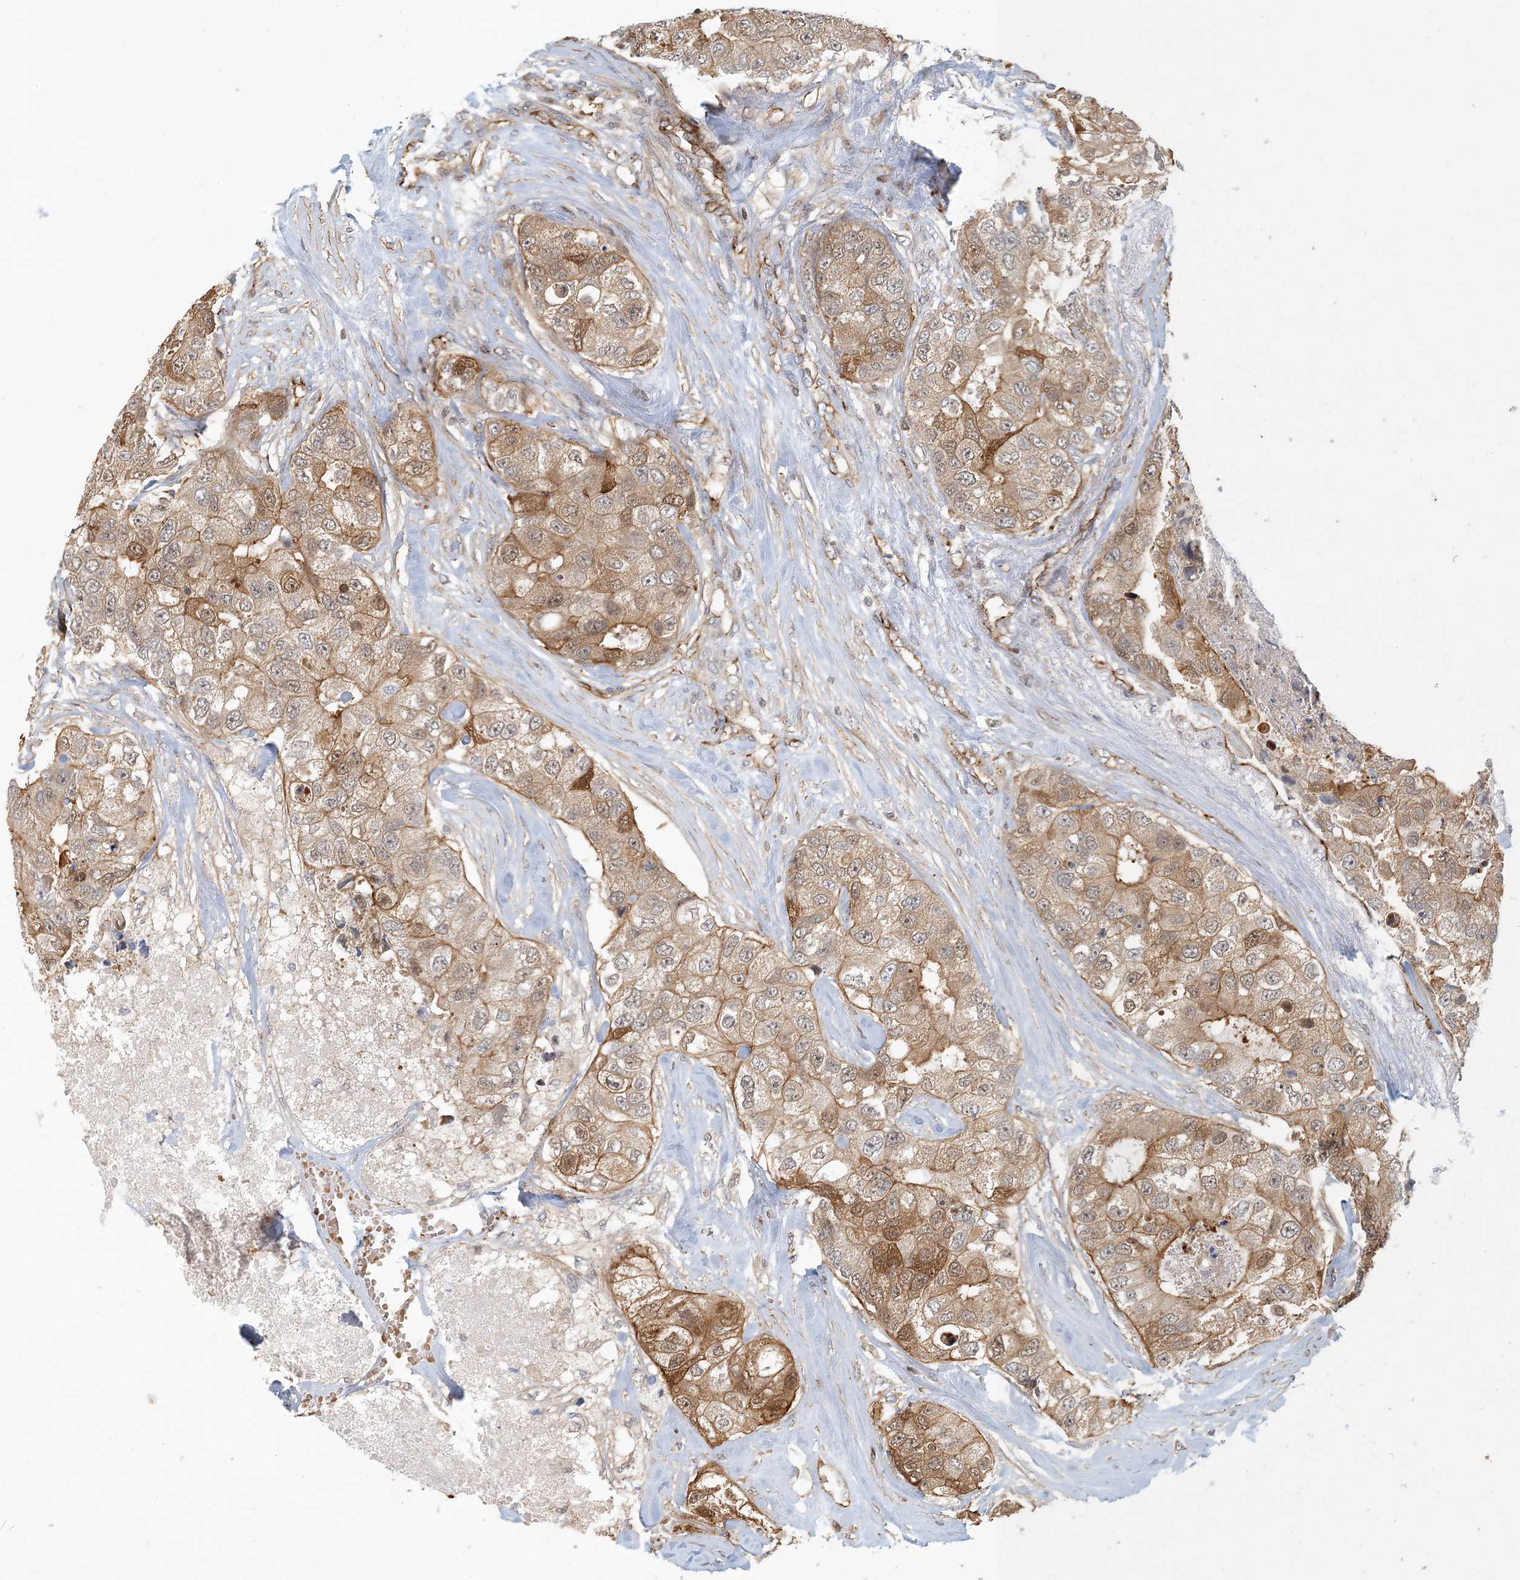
{"staining": {"intensity": "moderate", "quantity": ">75%", "location": "cytoplasmic/membranous,nuclear"}, "tissue": "breast cancer", "cell_type": "Tumor cells", "image_type": "cancer", "snomed": [{"axis": "morphology", "description": "Duct carcinoma"}, {"axis": "topography", "description": "Breast"}], "caption": "Moderate cytoplasmic/membranous and nuclear protein staining is seen in about >75% of tumor cells in breast invasive ductal carcinoma.", "gene": "MAPKBP1", "patient": {"sex": "female", "age": 62}}